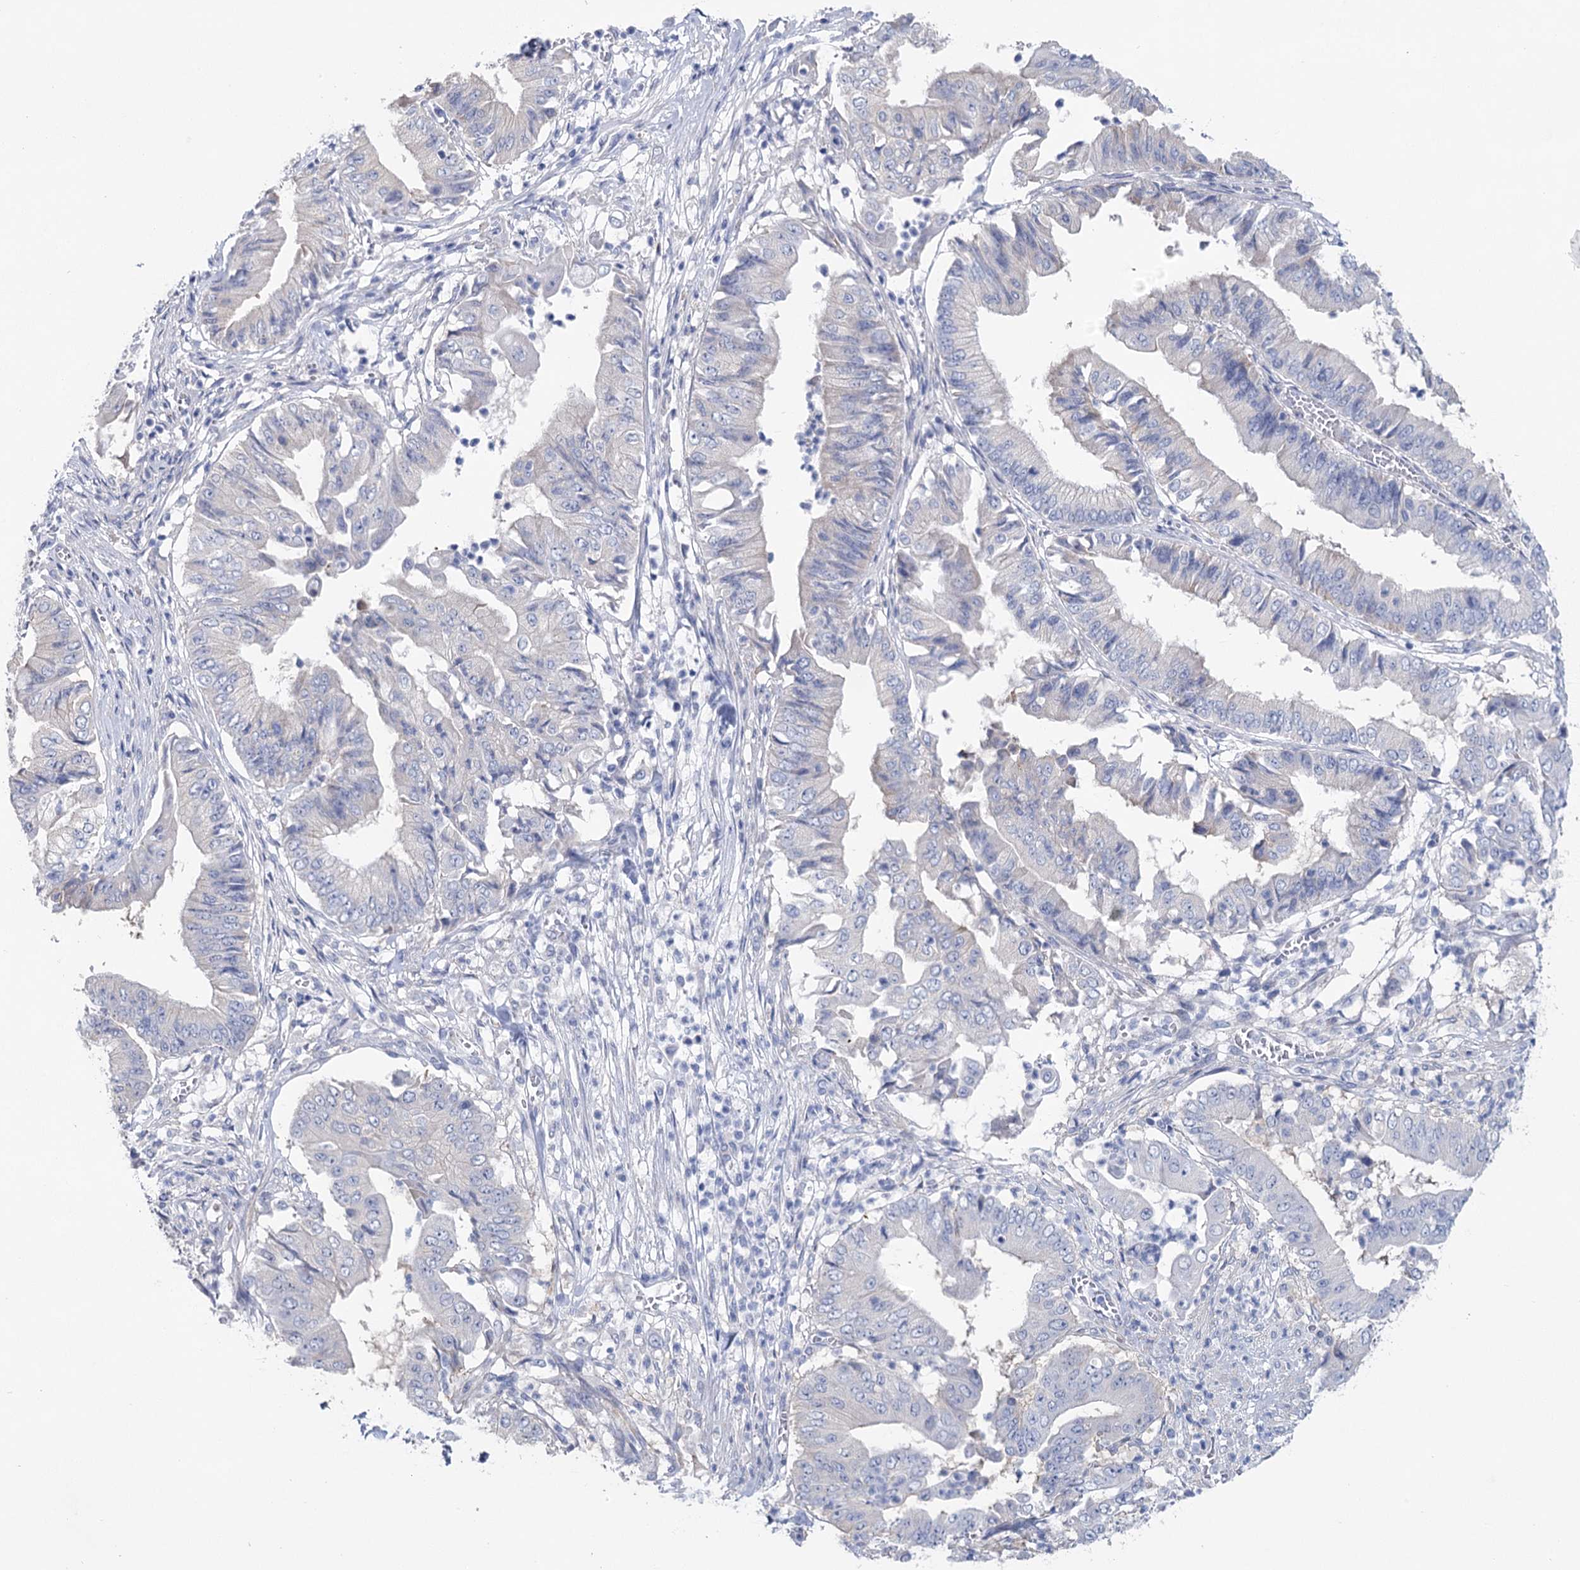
{"staining": {"intensity": "negative", "quantity": "none", "location": "none"}, "tissue": "pancreatic cancer", "cell_type": "Tumor cells", "image_type": "cancer", "snomed": [{"axis": "morphology", "description": "Adenocarcinoma, NOS"}, {"axis": "topography", "description": "Pancreas"}], "caption": "Immunohistochemical staining of human pancreatic adenocarcinoma displays no significant staining in tumor cells. The staining was performed using DAB (3,3'-diaminobenzidine) to visualize the protein expression in brown, while the nuclei were stained in blue with hematoxylin (Magnification: 20x).", "gene": "CCDC88A", "patient": {"sex": "female", "age": 77}}